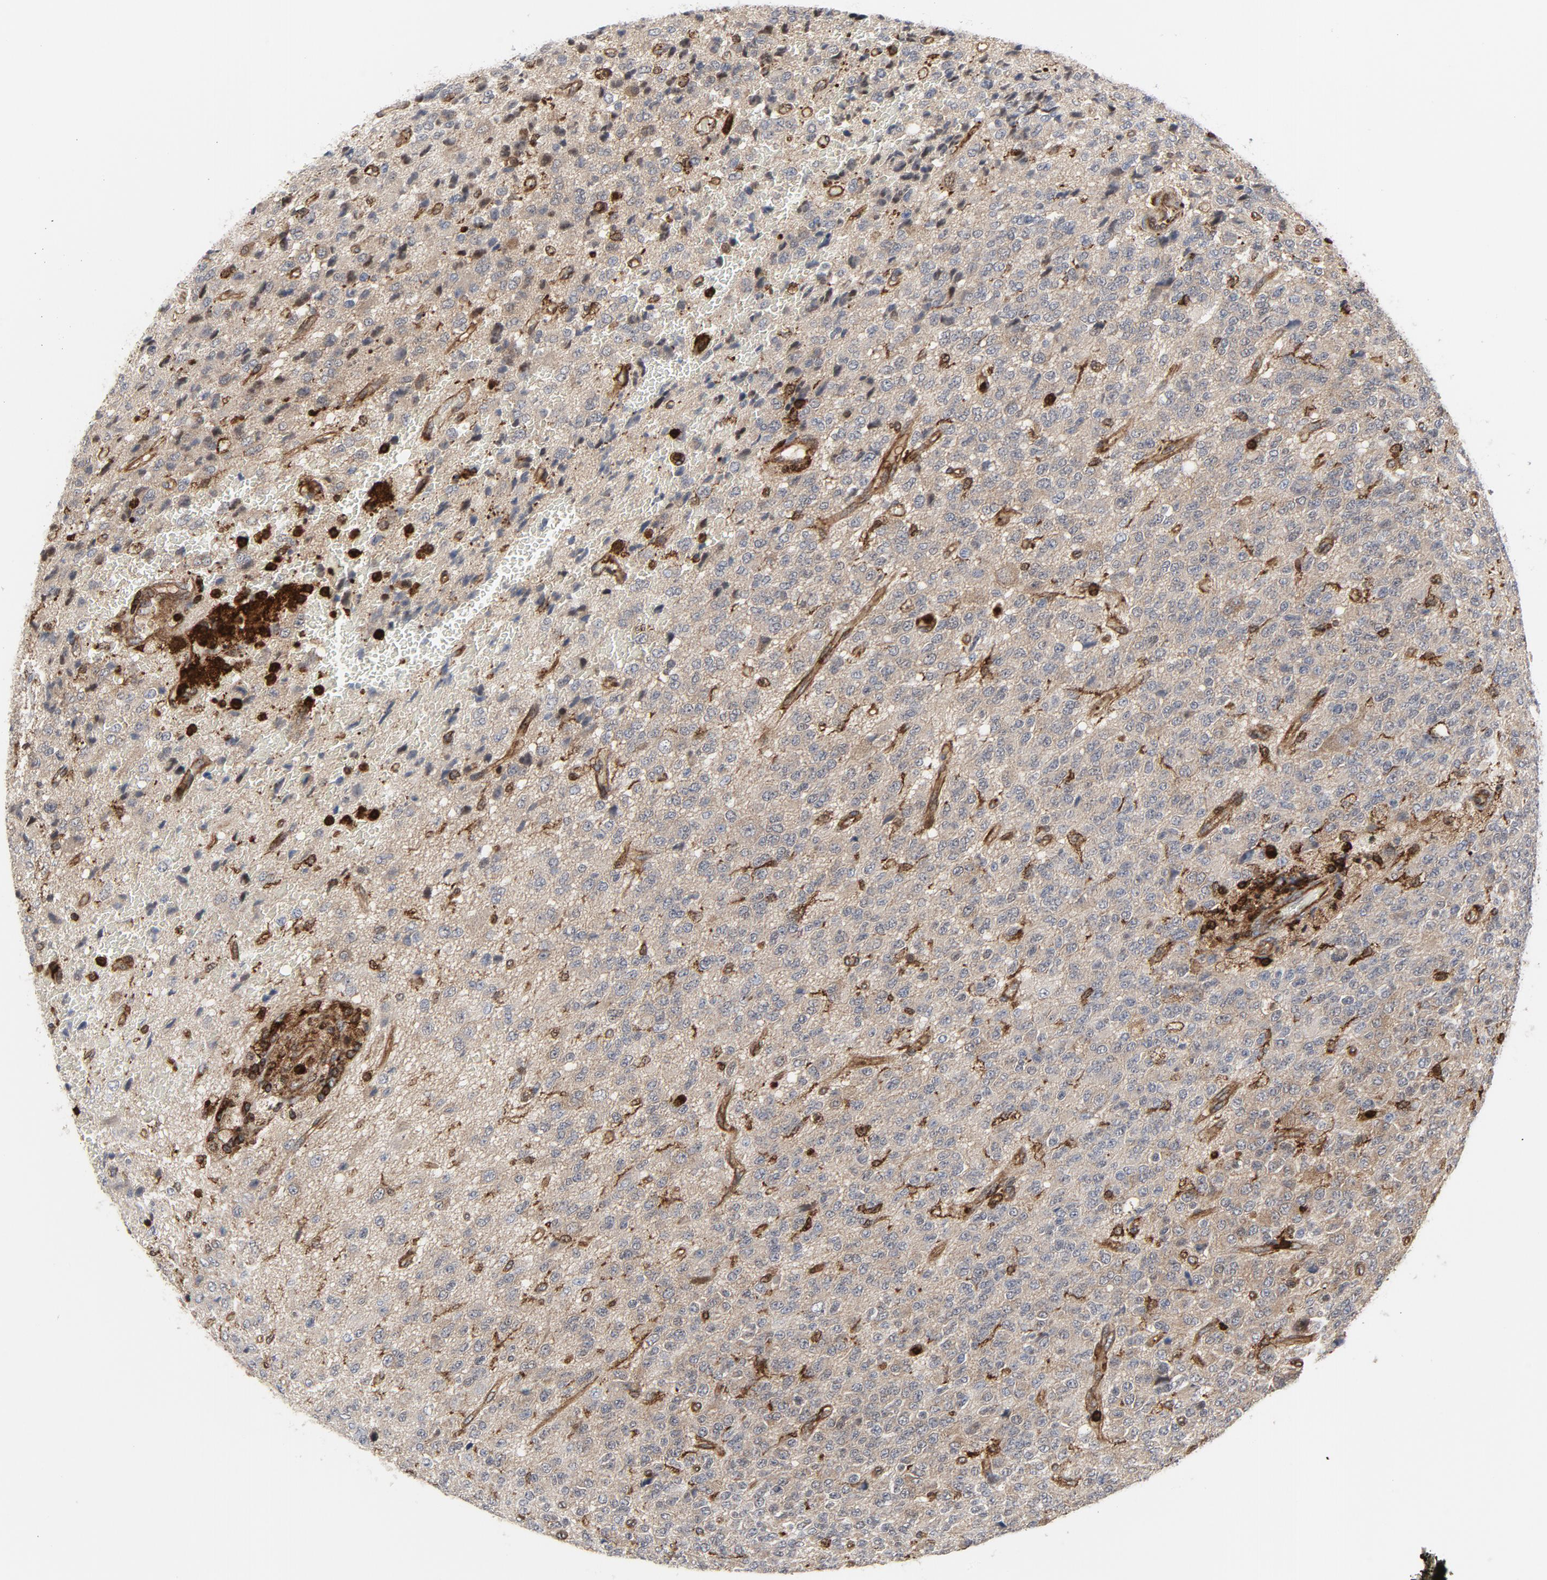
{"staining": {"intensity": "weak", "quantity": ">75%", "location": "cytoplasmic/membranous"}, "tissue": "glioma", "cell_type": "Tumor cells", "image_type": "cancer", "snomed": [{"axis": "morphology", "description": "Glioma, malignant, High grade"}, {"axis": "topography", "description": "pancreas cauda"}], "caption": "Protein expression analysis of high-grade glioma (malignant) shows weak cytoplasmic/membranous staining in approximately >75% of tumor cells.", "gene": "YES1", "patient": {"sex": "male", "age": 60}}